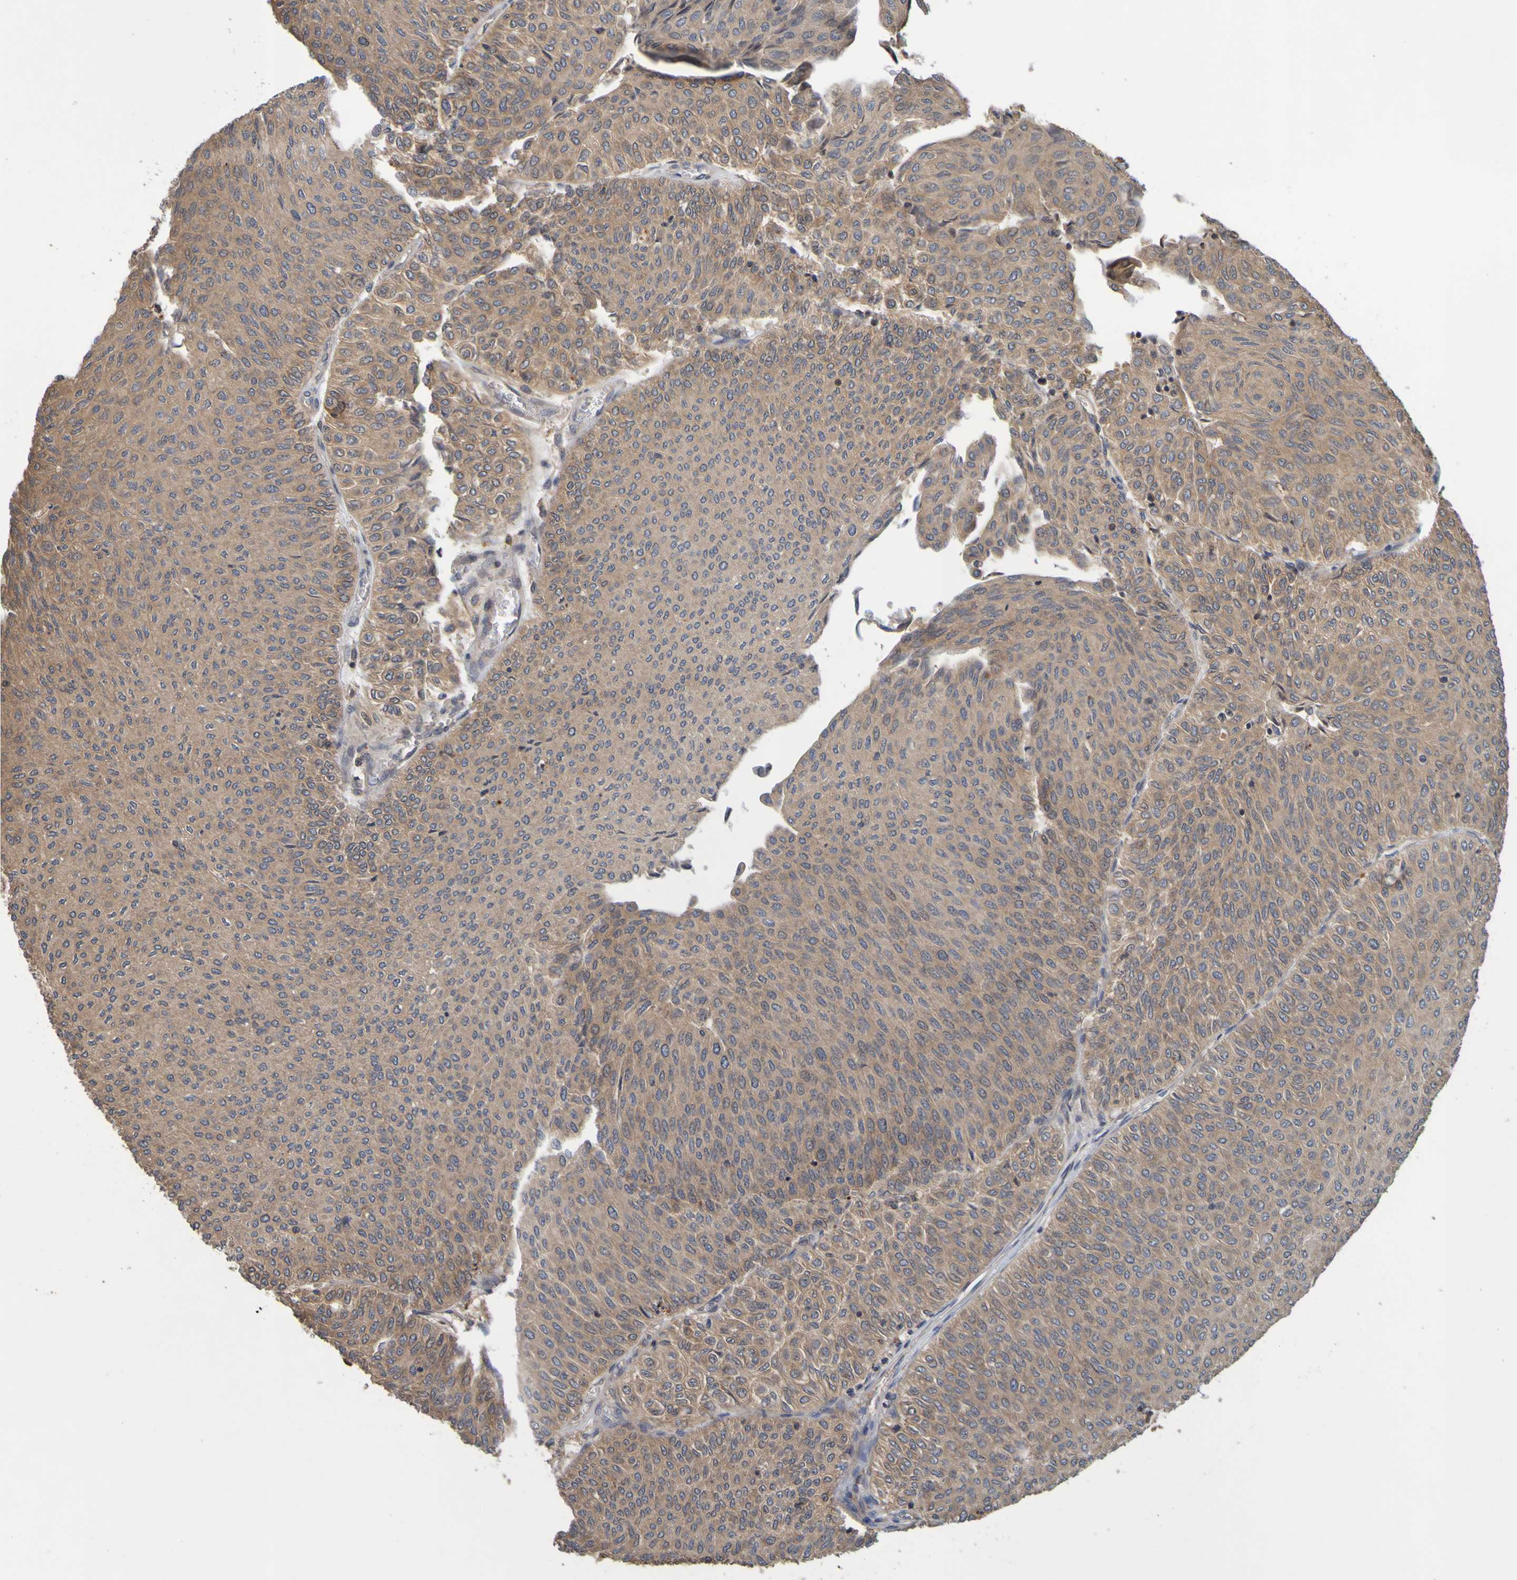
{"staining": {"intensity": "weak", "quantity": ">75%", "location": "cytoplasmic/membranous"}, "tissue": "urothelial cancer", "cell_type": "Tumor cells", "image_type": "cancer", "snomed": [{"axis": "morphology", "description": "Urothelial carcinoma, Low grade"}, {"axis": "topography", "description": "Urinary bladder"}], "caption": "Immunohistochemistry (IHC) (DAB) staining of human urothelial carcinoma (low-grade) exhibits weak cytoplasmic/membranous protein positivity in approximately >75% of tumor cells. Nuclei are stained in blue.", "gene": "OCRL", "patient": {"sex": "male", "age": 78}}